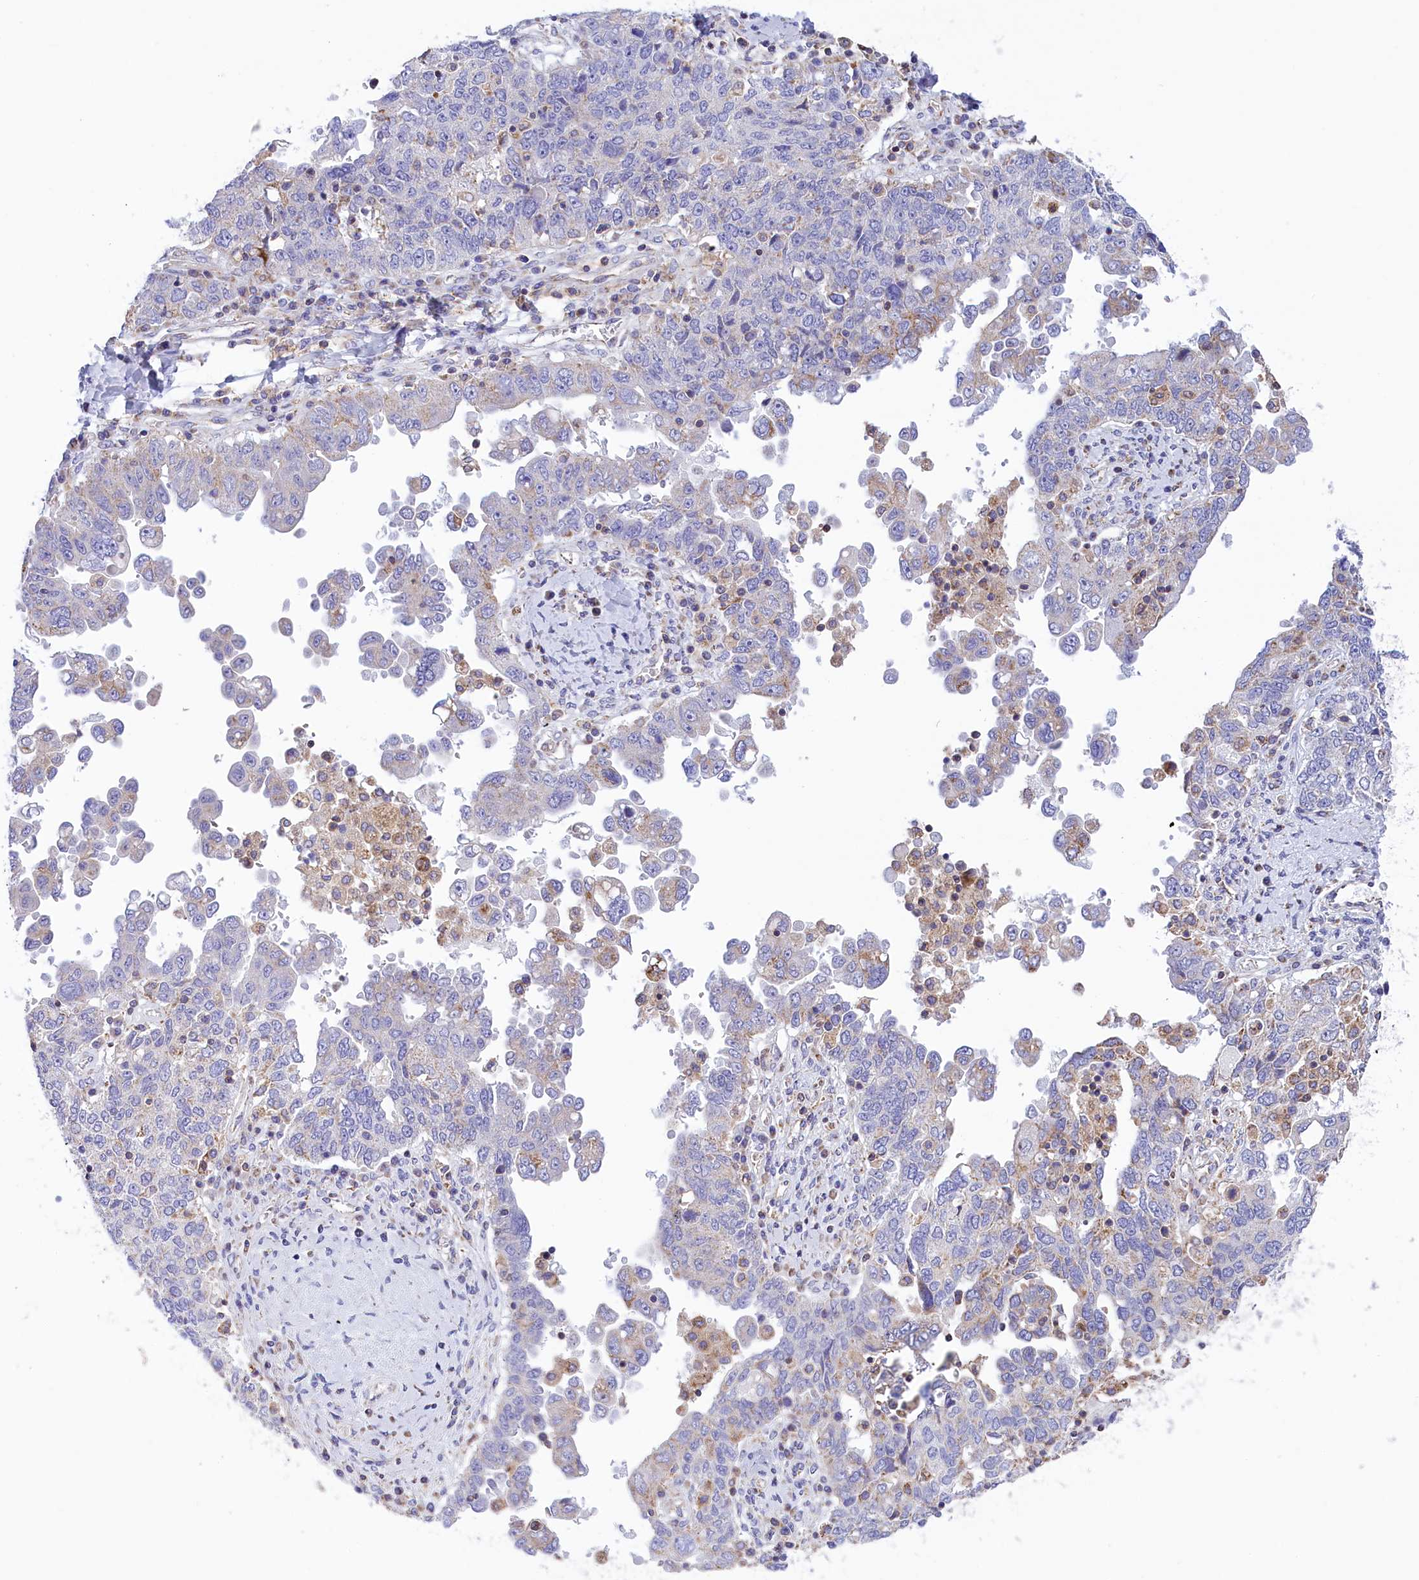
{"staining": {"intensity": "negative", "quantity": "none", "location": "none"}, "tissue": "ovarian cancer", "cell_type": "Tumor cells", "image_type": "cancer", "snomed": [{"axis": "morphology", "description": "Carcinoma, endometroid"}, {"axis": "topography", "description": "Ovary"}], "caption": "A histopathology image of human endometroid carcinoma (ovarian) is negative for staining in tumor cells. The staining is performed using DAB (3,3'-diaminobenzidine) brown chromogen with nuclei counter-stained in using hematoxylin.", "gene": "CORO7-PAM16", "patient": {"sex": "female", "age": 62}}